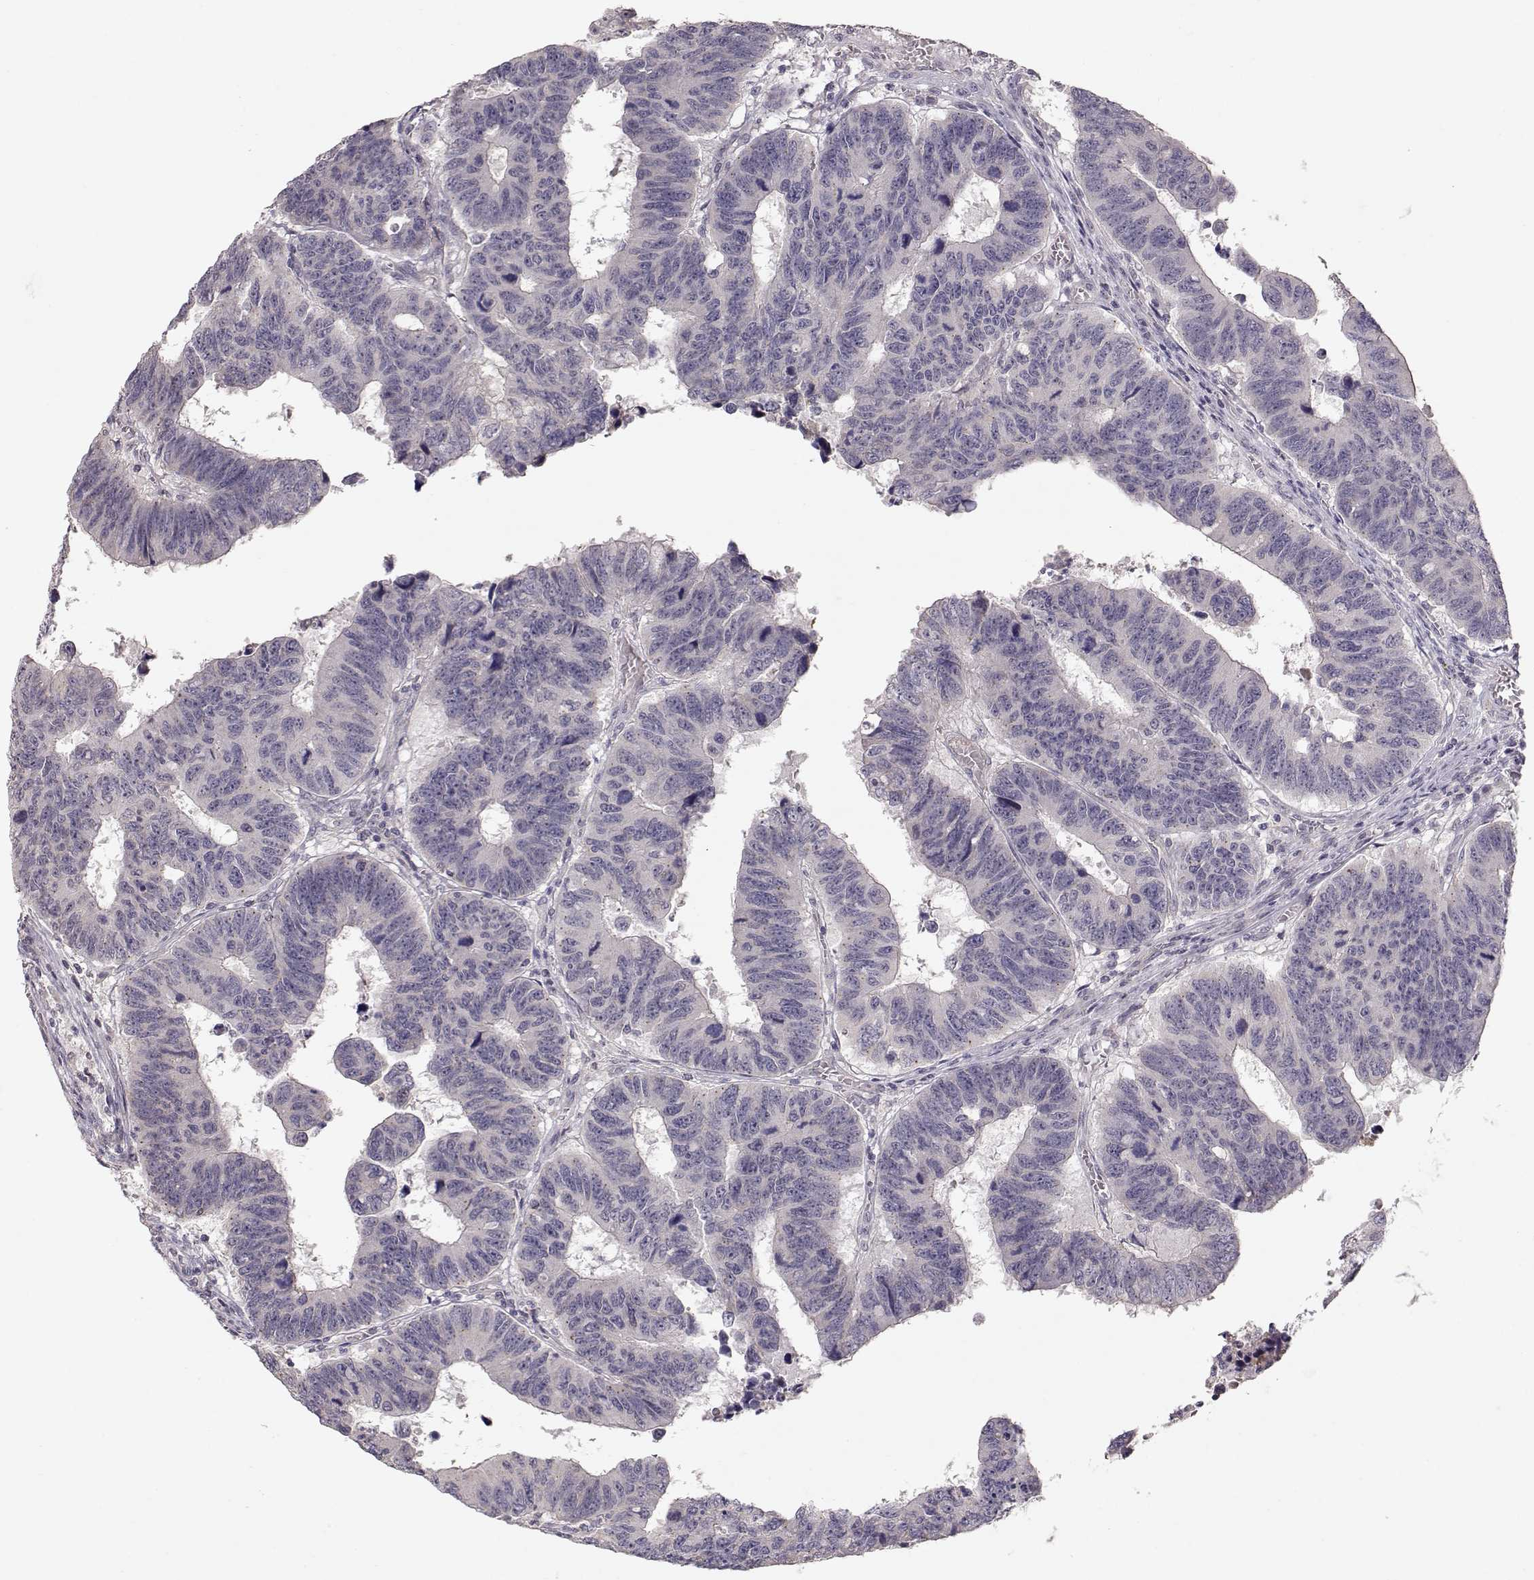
{"staining": {"intensity": "negative", "quantity": "none", "location": "none"}, "tissue": "colorectal cancer", "cell_type": "Tumor cells", "image_type": "cancer", "snomed": [{"axis": "morphology", "description": "Adenocarcinoma, NOS"}, {"axis": "topography", "description": "Appendix"}, {"axis": "topography", "description": "Colon"}, {"axis": "topography", "description": "Cecum"}, {"axis": "topography", "description": "Colon asc"}], "caption": "IHC image of human adenocarcinoma (colorectal) stained for a protein (brown), which exhibits no positivity in tumor cells.", "gene": "PNMT", "patient": {"sex": "female", "age": 85}}